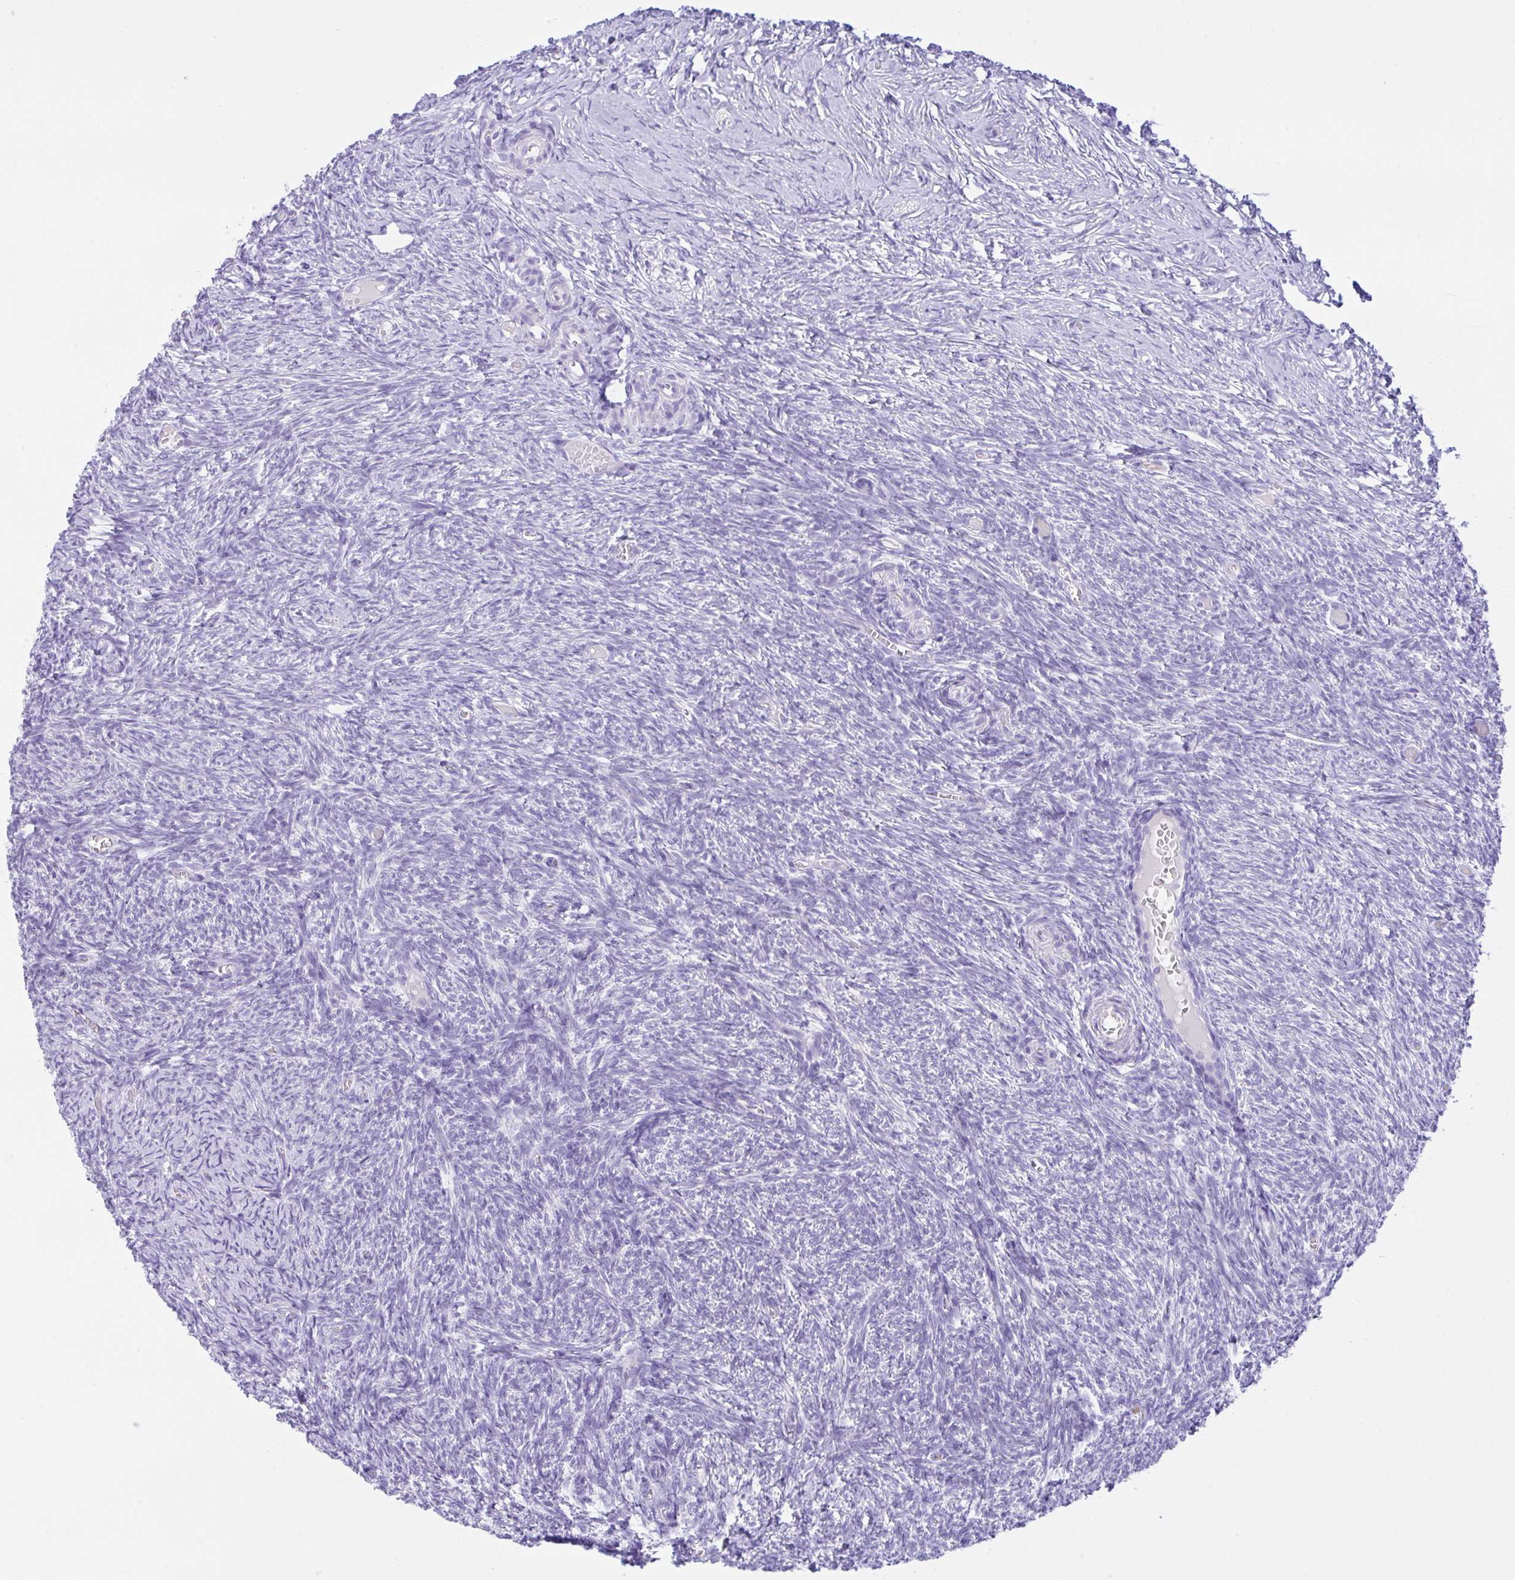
{"staining": {"intensity": "negative", "quantity": "none", "location": "none"}, "tissue": "ovary", "cell_type": "Ovarian stroma cells", "image_type": "normal", "snomed": [{"axis": "morphology", "description": "Normal tissue, NOS"}, {"axis": "topography", "description": "Ovary"}], "caption": "There is no significant positivity in ovarian stroma cells of ovary. The staining was performed using DAB to visualize the protein expression in brown, while the nuclei were stained in blue with hematoxylin (Magnification: 20x).", "gene": "NCF1", "patient": {"sex": "female", "age": 39}}